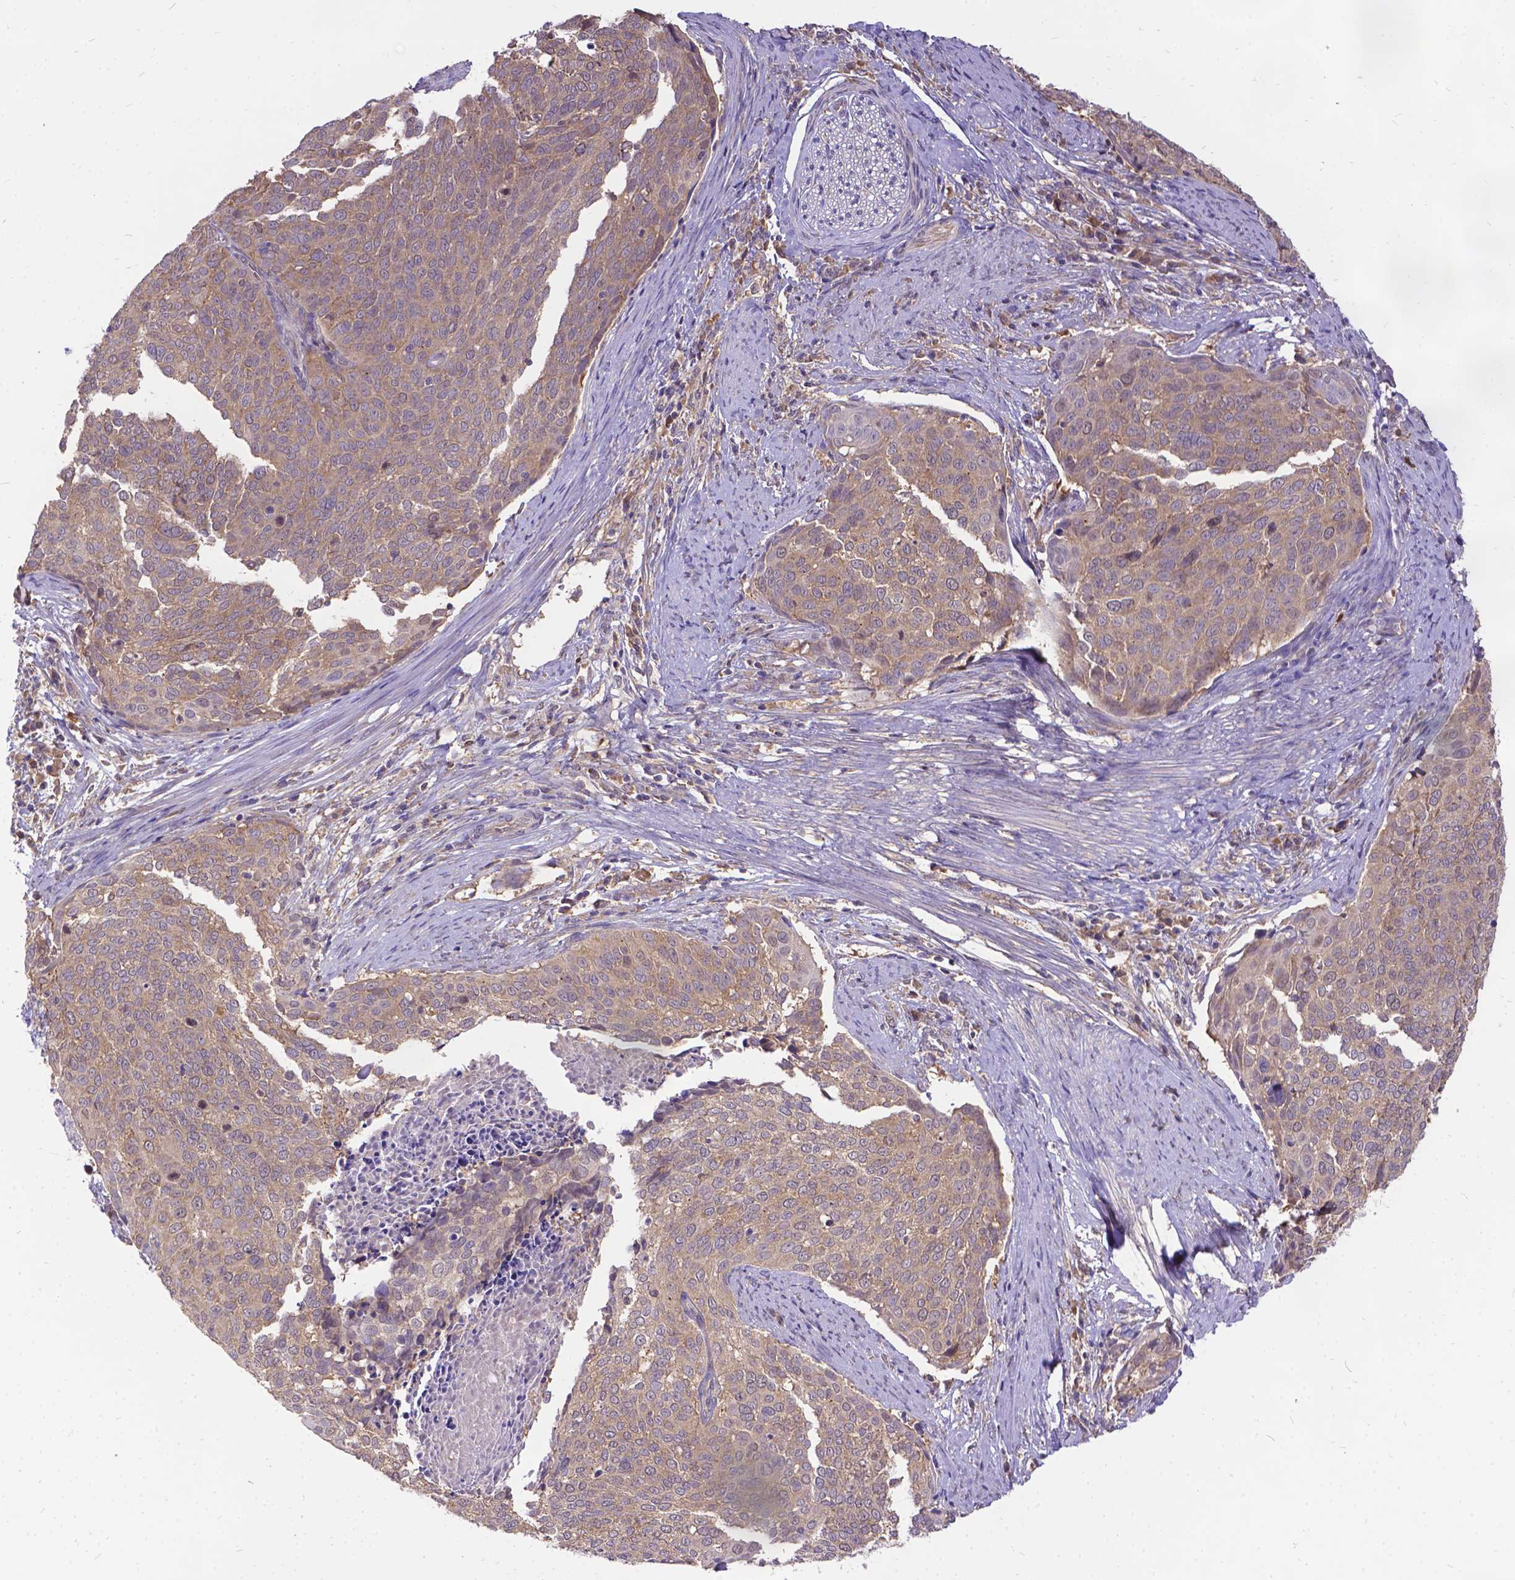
{"staining": {"intensity": "weak", "quantity": ">75%", "location": "cytoplasmic/membranous"}, "tissue": "cervical cancer", "cell_type": "Tumor cells", "image_type": "cancer", "snomed": [{"axis": "morphology", "description": "Squamous cell carcinoma, NOS"}, {"axis": "topography", "description": "Cervix"}], "caption": "There is low levels of weak cytoplasmic/membranous staining in tumor cells of cervical cancer, as demonstrated by immunohistochemical staining (brown color).", "gene": "DENND6A", "patient": {"sex": "female", "age": 39}}